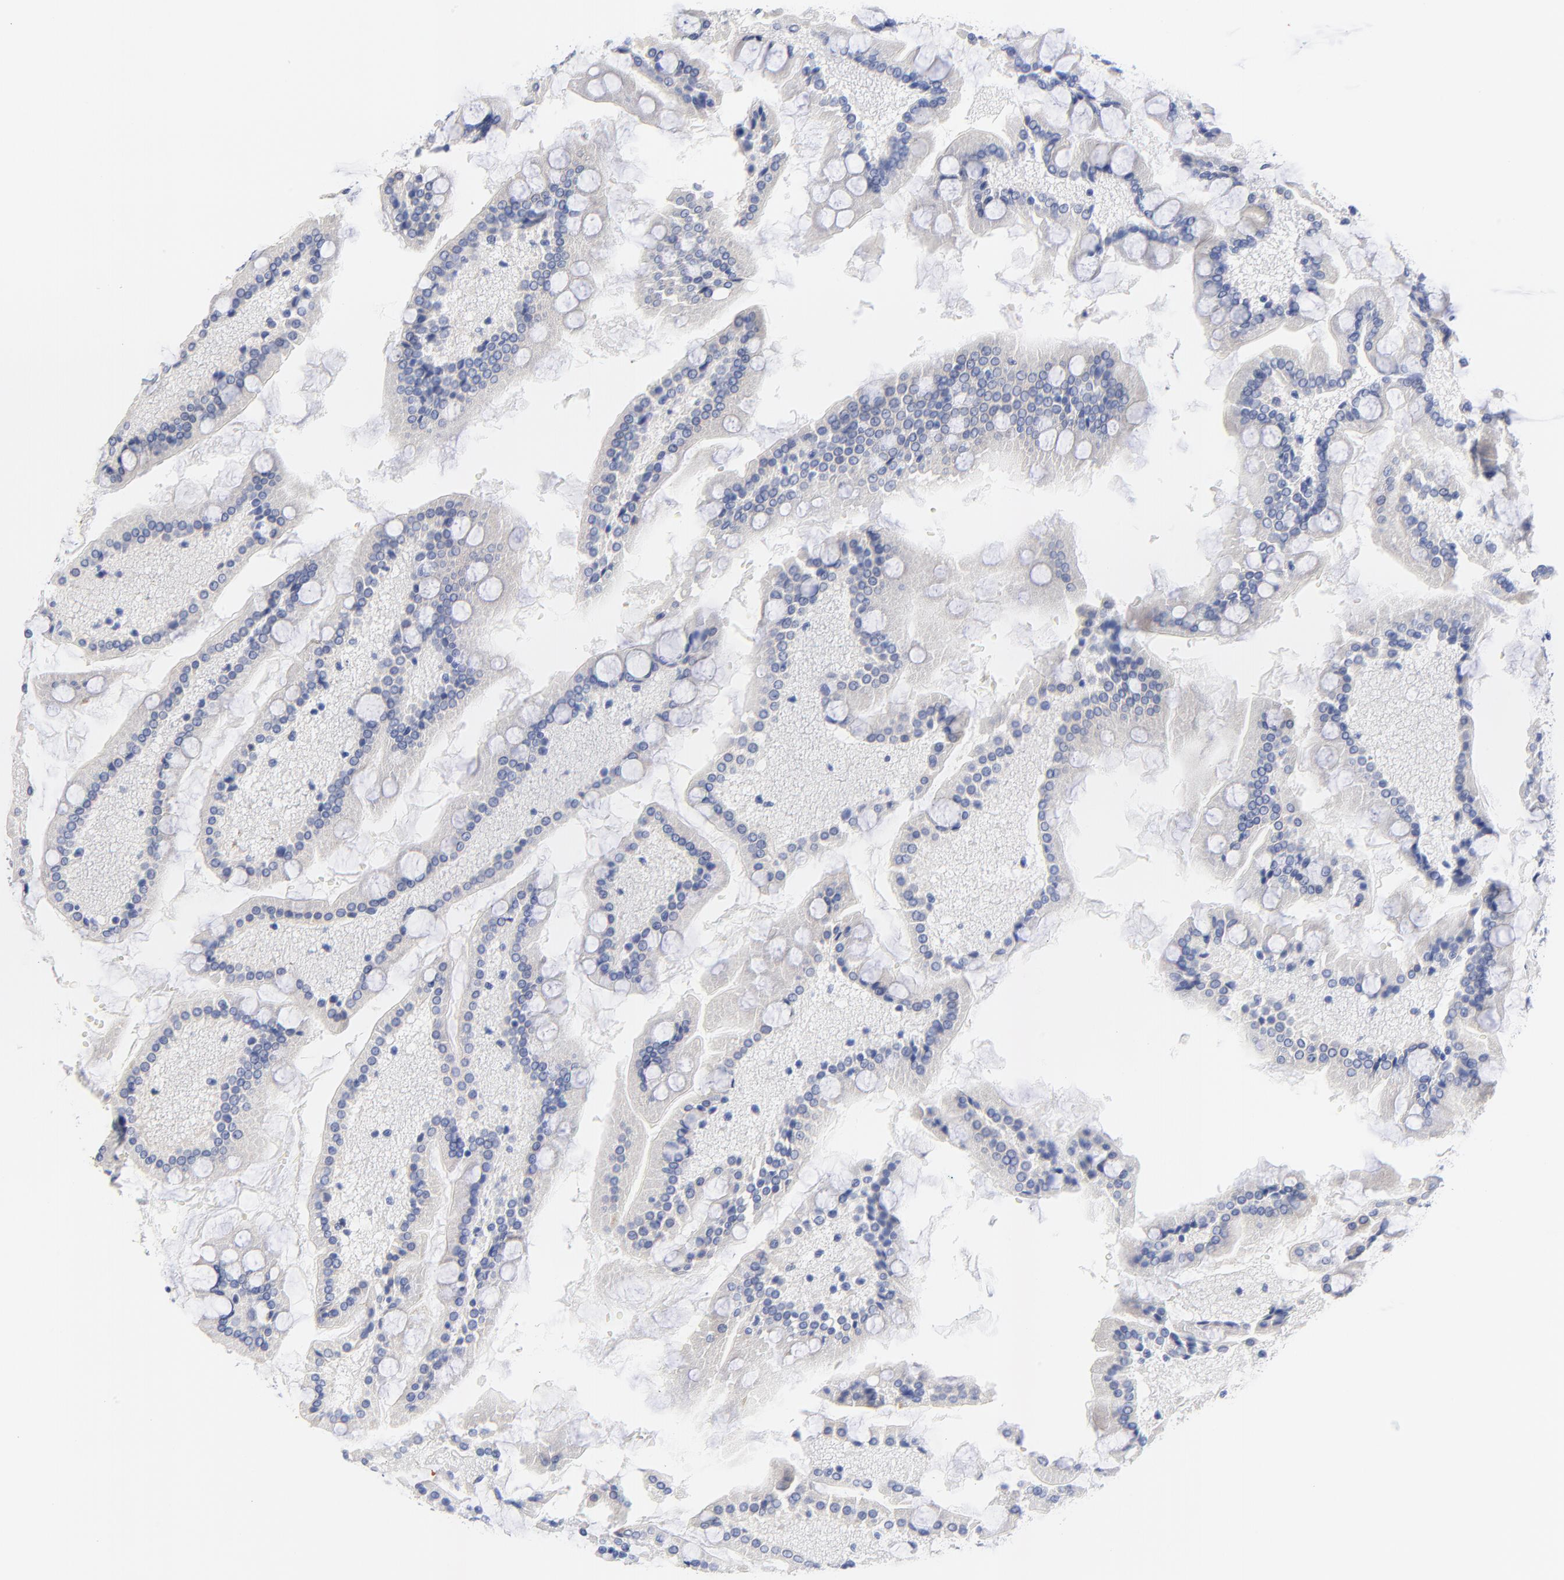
{"staining": {"intensity": "strong", "quantity": "<25%", "location": "cytoplasmic/membranous"}, "tissue": "small intestine", "cell_type": "Glandular cells", "image_type": "normal", "snomed": [{"axis": "morphology", "description": "Normal tissue, NOS"}, {"axis": "topography", "description": "Small intestine"}], "caption": "Small intestine stained with DAB immunohistochemistry (IHC) displays medium levels of strong cytoplasmic/membranous staining in about <25% of glandular cells. The staining was performed using DAB (3,3'-diaminobenzidine), with brown indicating positive protein expression. Nuclei are stained blue with hematoxylin.", "gene": "FBXO10", "patient": {"sex": "male", "age": 41}}